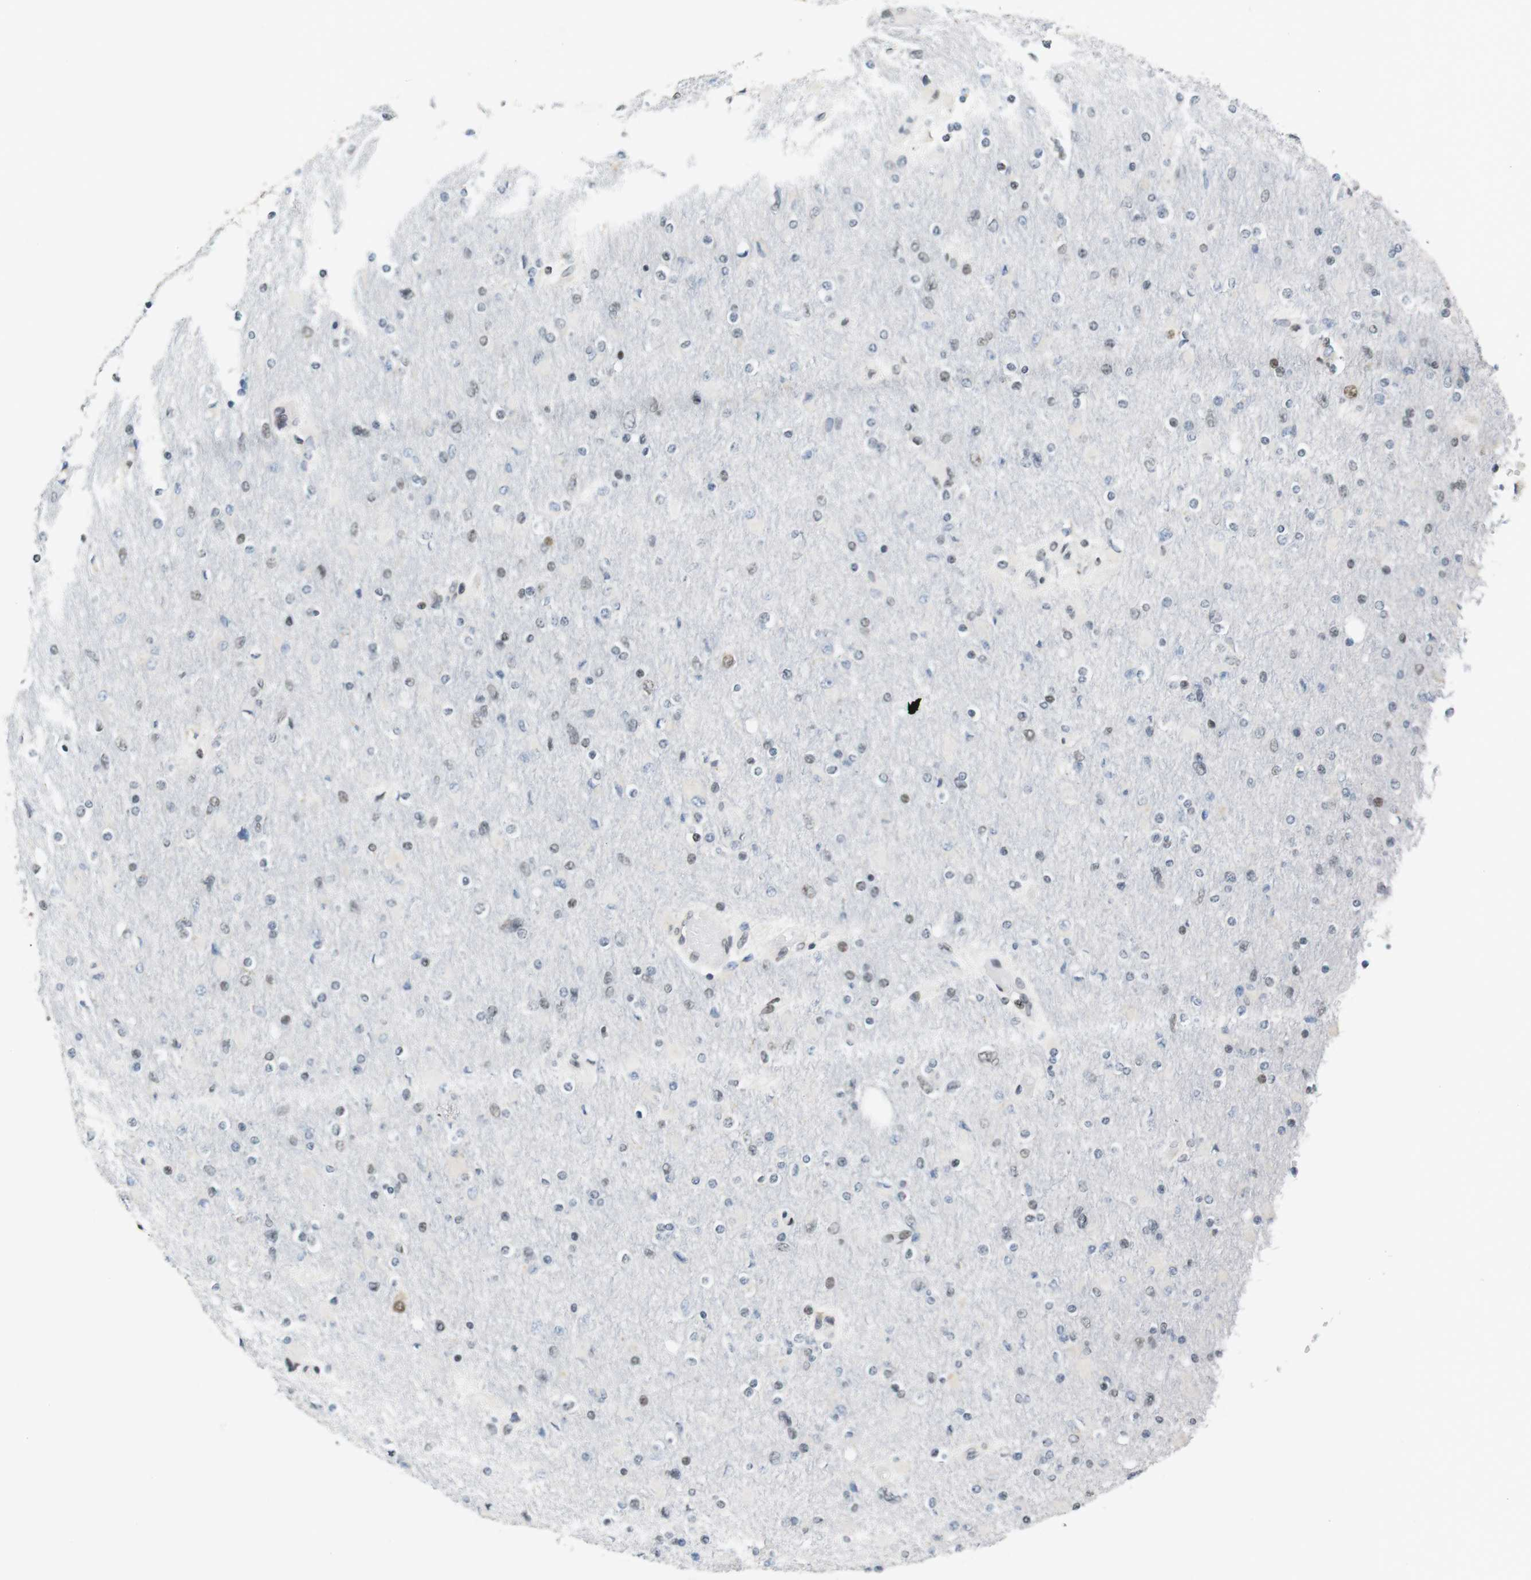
{"staining": {"intensity": "weak", "quantity": "25%-75%", "location": "nuclear"}, "tissue": "glioma", "cell_type": "Tumor cells", "image_type": "cancer", "snomed": [{"axis": "morphology", "description": "Glioma, malignant, High grade"}, {"axis": "topography", "description": "Cerebral cortex"}], "caption": "Glioma stained with a brown dye demonstrates weak nuclear positive expression in approximately 25%-75% of tumor cells.", "gene": "RNF38", "patient": {"sex": "female", "age": 36}}